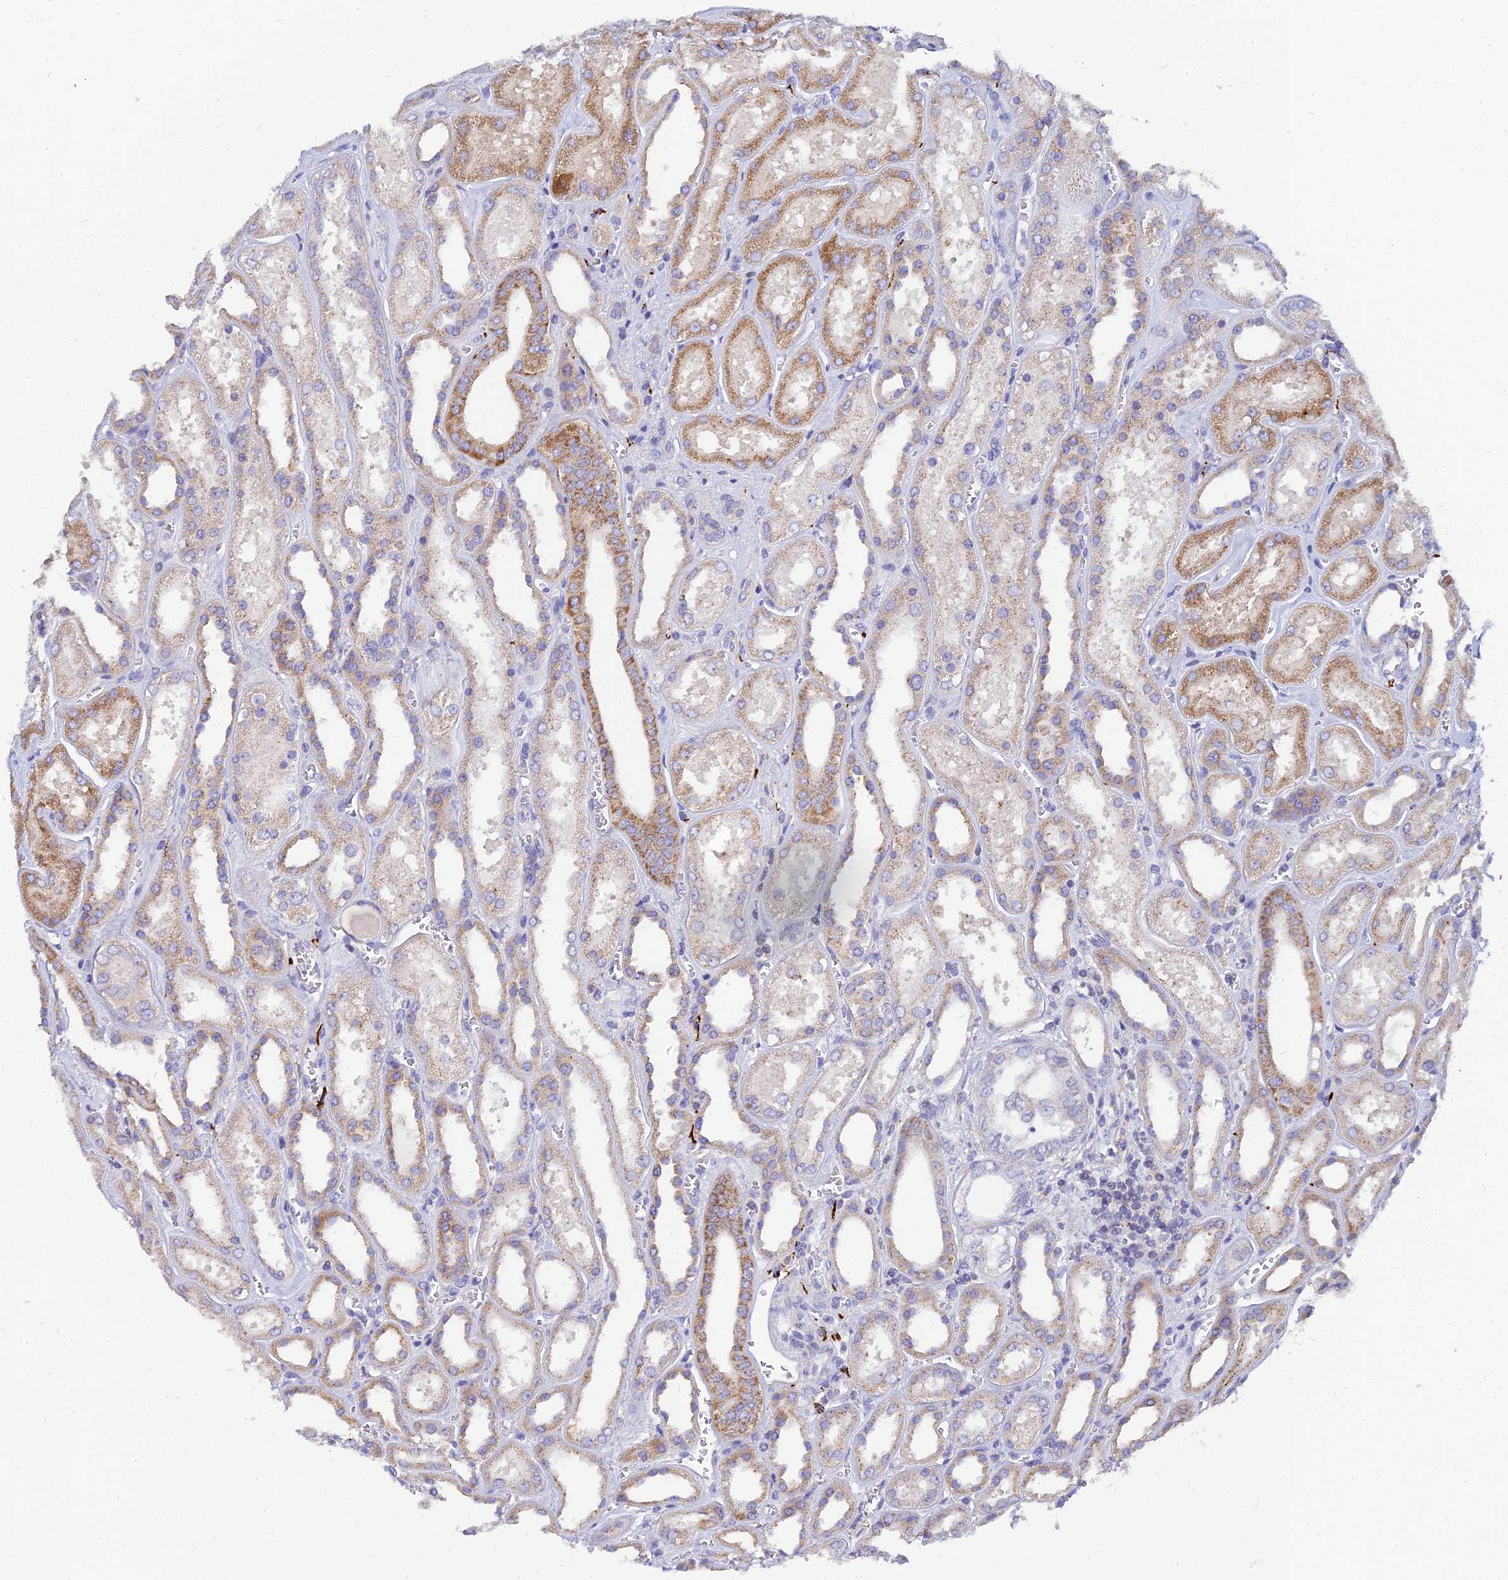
{"staining": {"intensity": "negative", "quantity": "none", "location": "none"}, "tissue": "kidney", "cell_type": "Cells in glomeruli", "image_type": "normal", "snomed": [{"axis": "morphology", "description": "Normal tissue, NOS"}, {"axis": "morphology", "description": "Adenocarcinoma, NOS"}, {"axis": "topography", "description": "Kidney"}], "caption": "Histopathology image shows no protein staining in cells in glomeruli of benign kidney. (Stains: DAB immunohistochemistry with hematoxylin counter stain, Microscopy: brightfield microscopy at high magnification).", "gene": "NPY", "patient": {"sex": "female", "age": 68}}